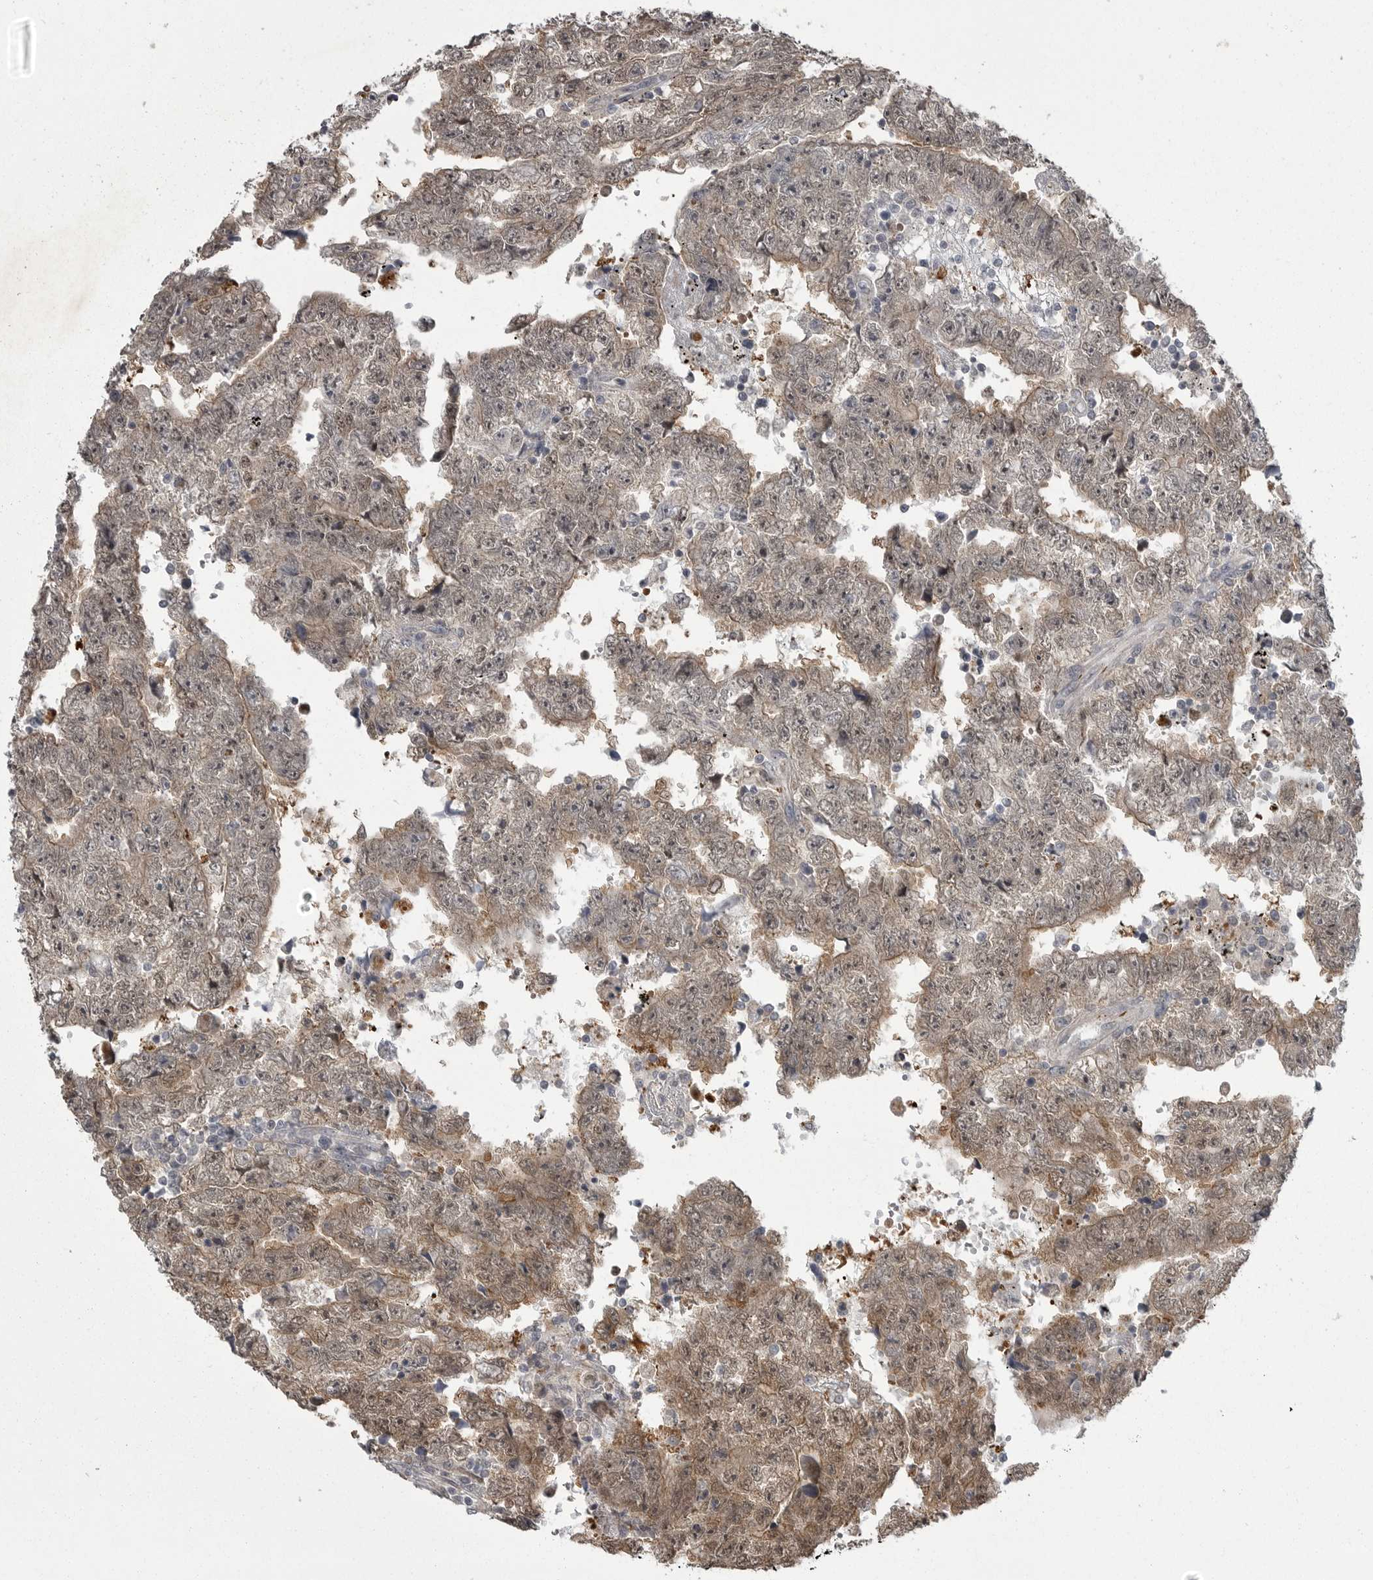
{"staining": {"intensity": "weak", "quantity": "<25%", "location": "cytoplasmic/membranous,nuclear"}, "tissue": "testis cancer", "cell_type": "Tumor cells", "image_type": "cancer", "snomed": [{"axis": "morphology", "description": "Carcinoma, Embryonal, NOS"}, {"axis": "topography", "description": "Testis"}], "caption": "Immunohistochemical staining of human testis cancer (embryonal carcinoma) exhibits no significant staining in tumor cells. Brightfield microscopy of immunohistochemistry stained with DAB (3,3'-diaminobenzidine) (brown) and hematoxylin (blue), captured at high magnification.", "gene": "PPP1R9A", "patient": {"sex": "male", "age": 25}}